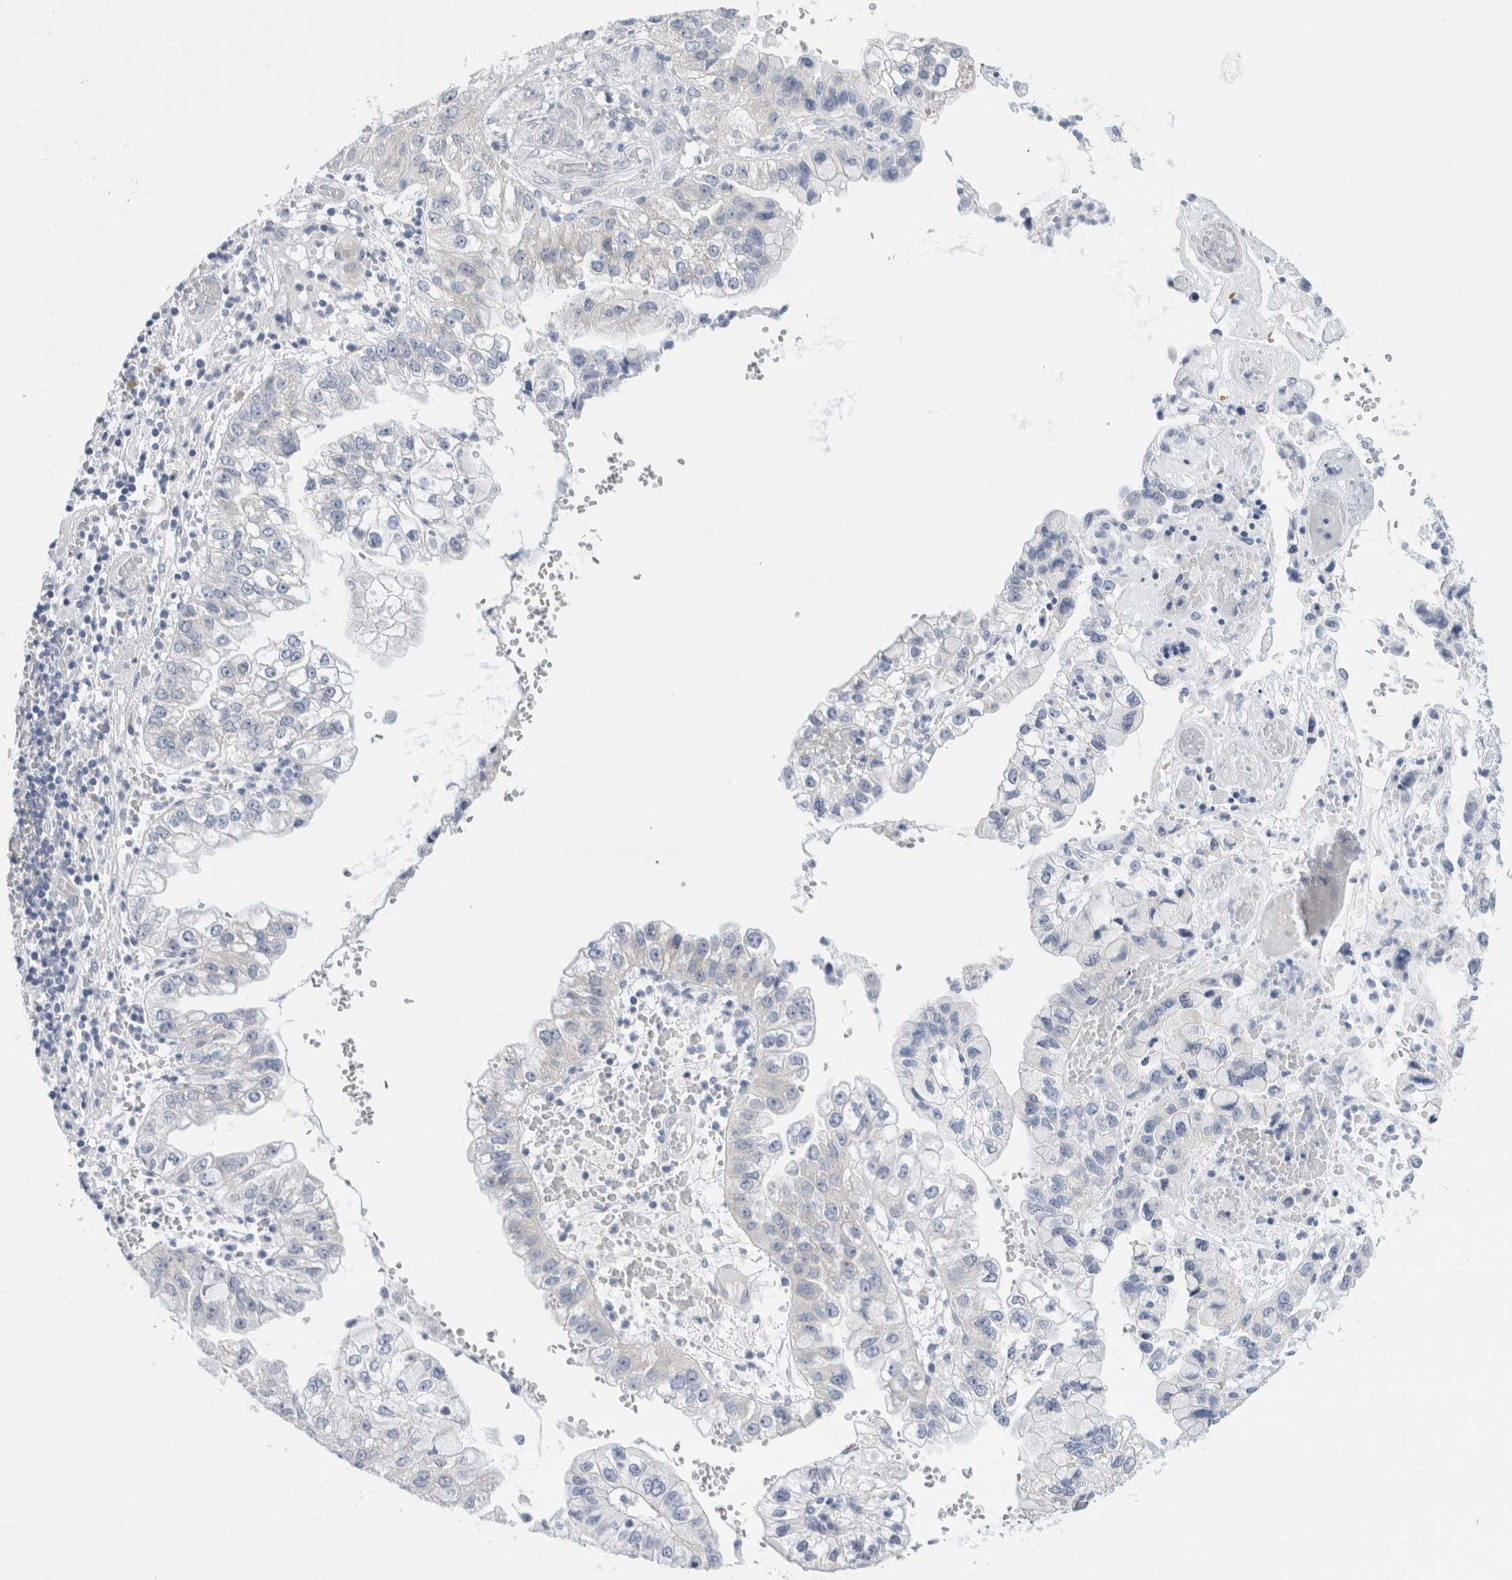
{"staining": {"intensity": "negative", "quantity": "none", "location": "none"}, "tissue": "liver cancer", "cell_type": "Tumor cells", "image_type": "cancer", "snomed": [{"axis": "morphology", "description": "Cholangiocarcinoma"}, {"axis": "topography", "description": "Liver"}], "caption": "Immunohistochemistry of human liver cholangiocarcinoma exhibits no expression in tumor cells.", "gene": "SLC22A12", "patient": {"sex": "female", "age": 79}}